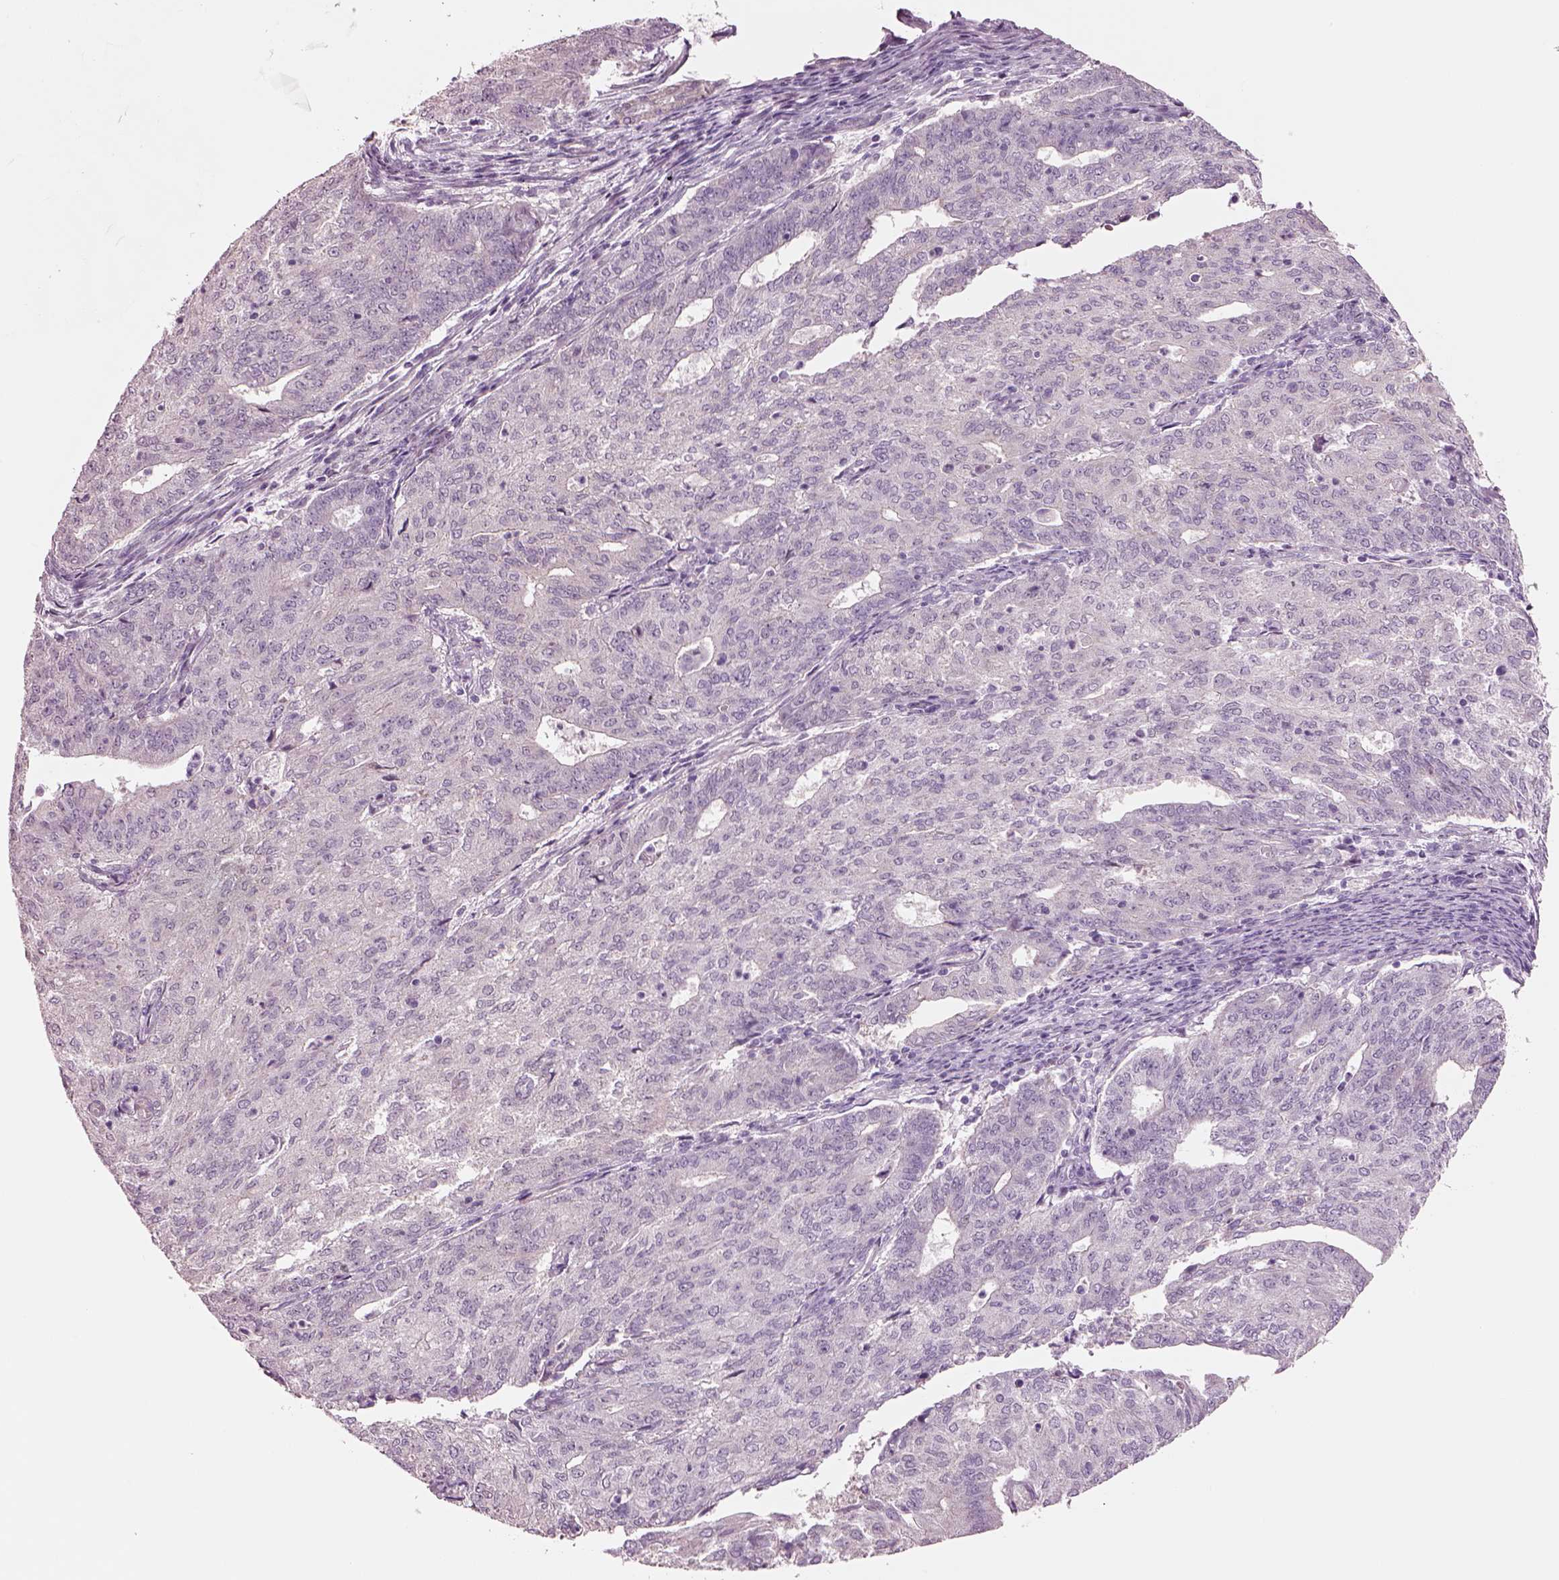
{"staining": {"intensity": "negative", "quantity": "none", "location": "none"}, "tissue": "endometrial cancer", "cell_type": "Tumor cells", "image_type": "cancer", "snomed": [{"axis": "morphology", "description": "Adenocarcinoma, NOS"}, {"axis": "topography", "description": "Endometrium"}], "caption": "Immunohistochemistry (IHC) image of neoplastic tissue: human endometrial adenocarcinoma stained with DAB (3,3'-diaminobenzidine) exhibits no significant protein staining in tumor cells.", "gene": "SCML2", "patient": {"sex": "female", "age": 82}}